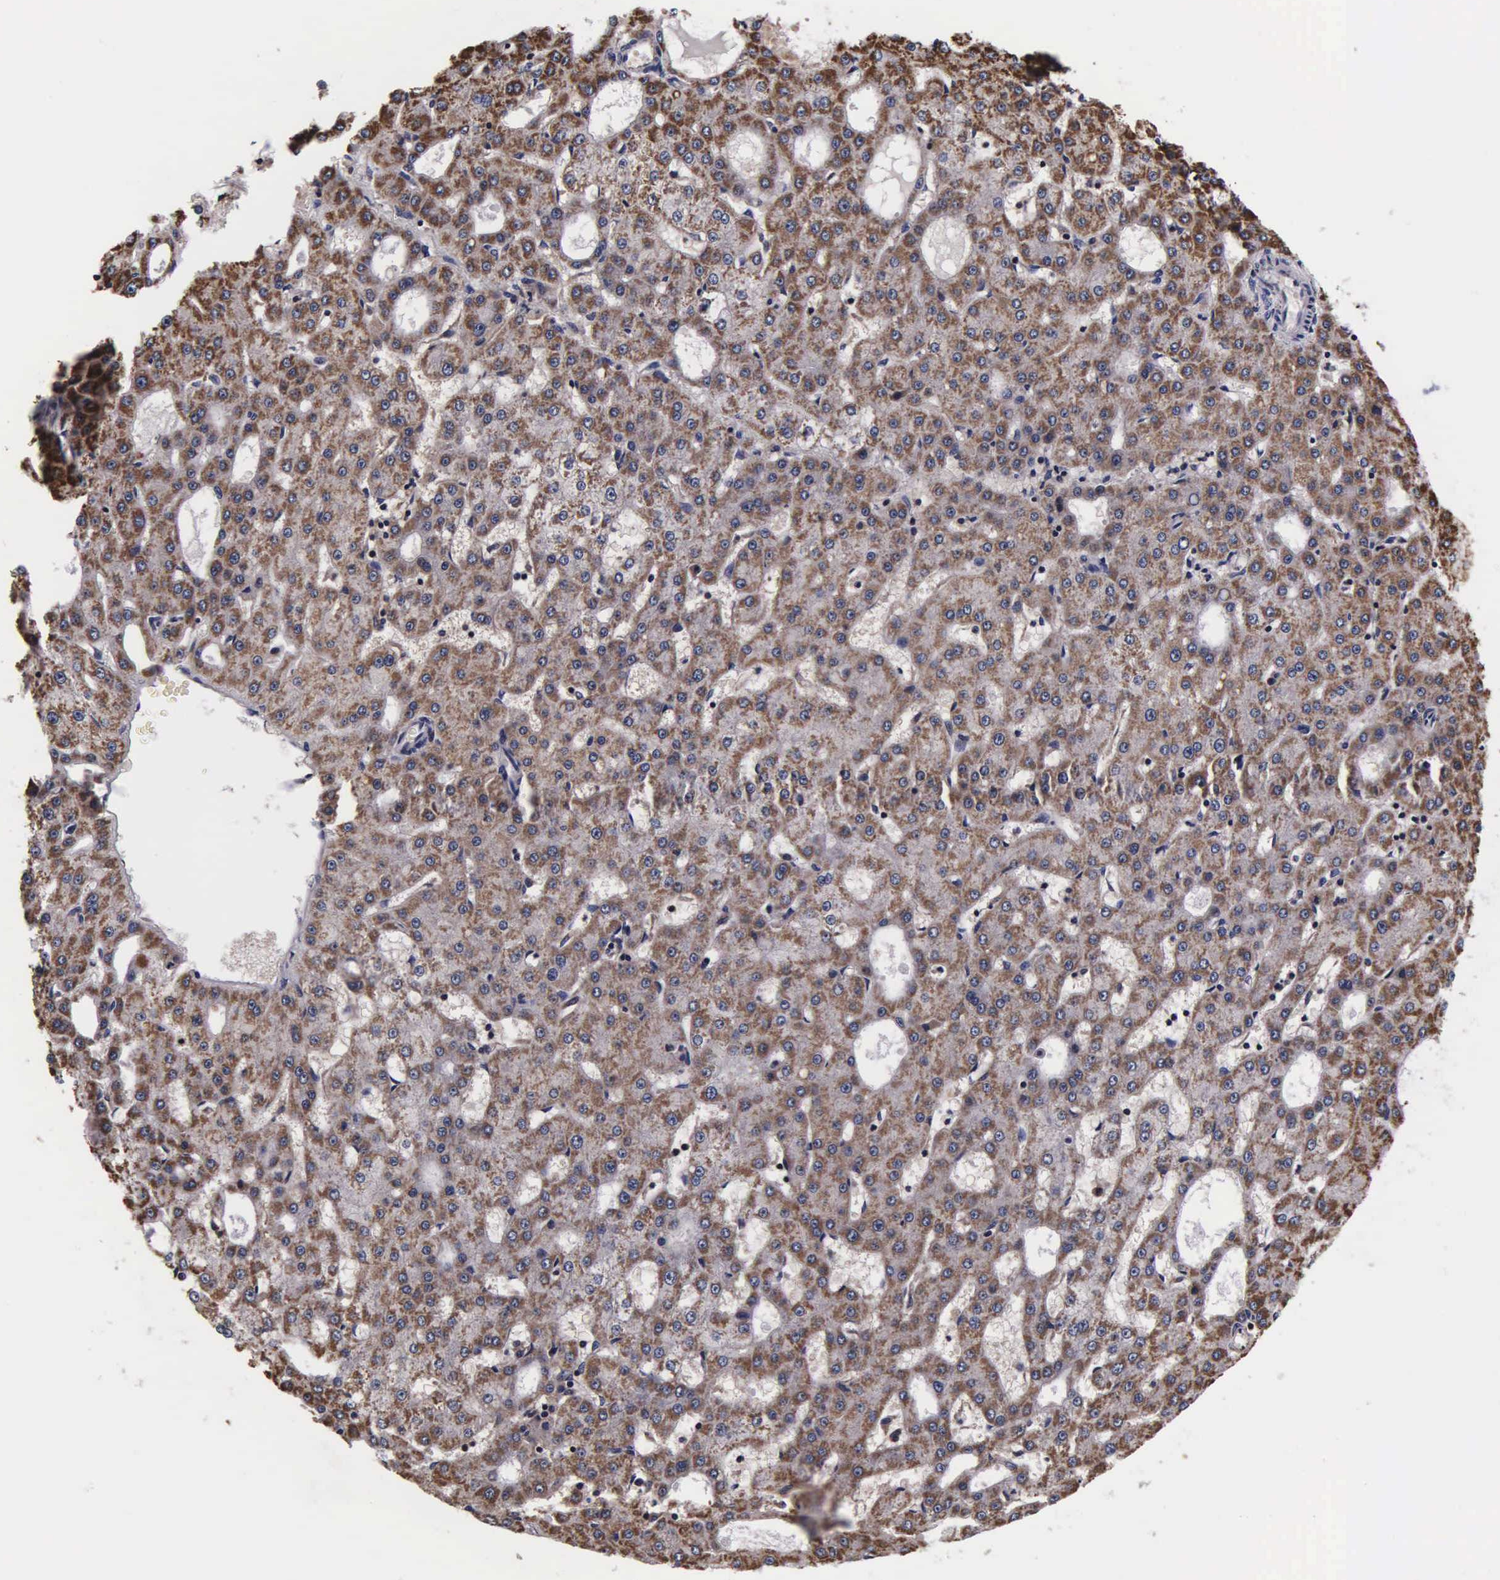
{"staining": {"intensity": "moderate", "quantity": ">75%", "location": "cytoplasmic/membranous"}, "tissue": "liver cancer", "cell_type": "Tumor cells", "image_type": "cancer", "snomed": [{"axis": "morphology", "description": "Carcinoma, Hepatocellular, NOS"}, {"axis": "topography", "description": "Liver"}], "caption": "Liver cancer (hepatocellular carcinoma) stained with DAB (3,3'-diaminobenzidine) immunohistochemistry (IHC) displays medium levels of moderate cytoplasmic/membranous staining in approximately >75% of tumor cells.", "gene": "PSMA3", "patient": {"sex": "male", "age": 47}}